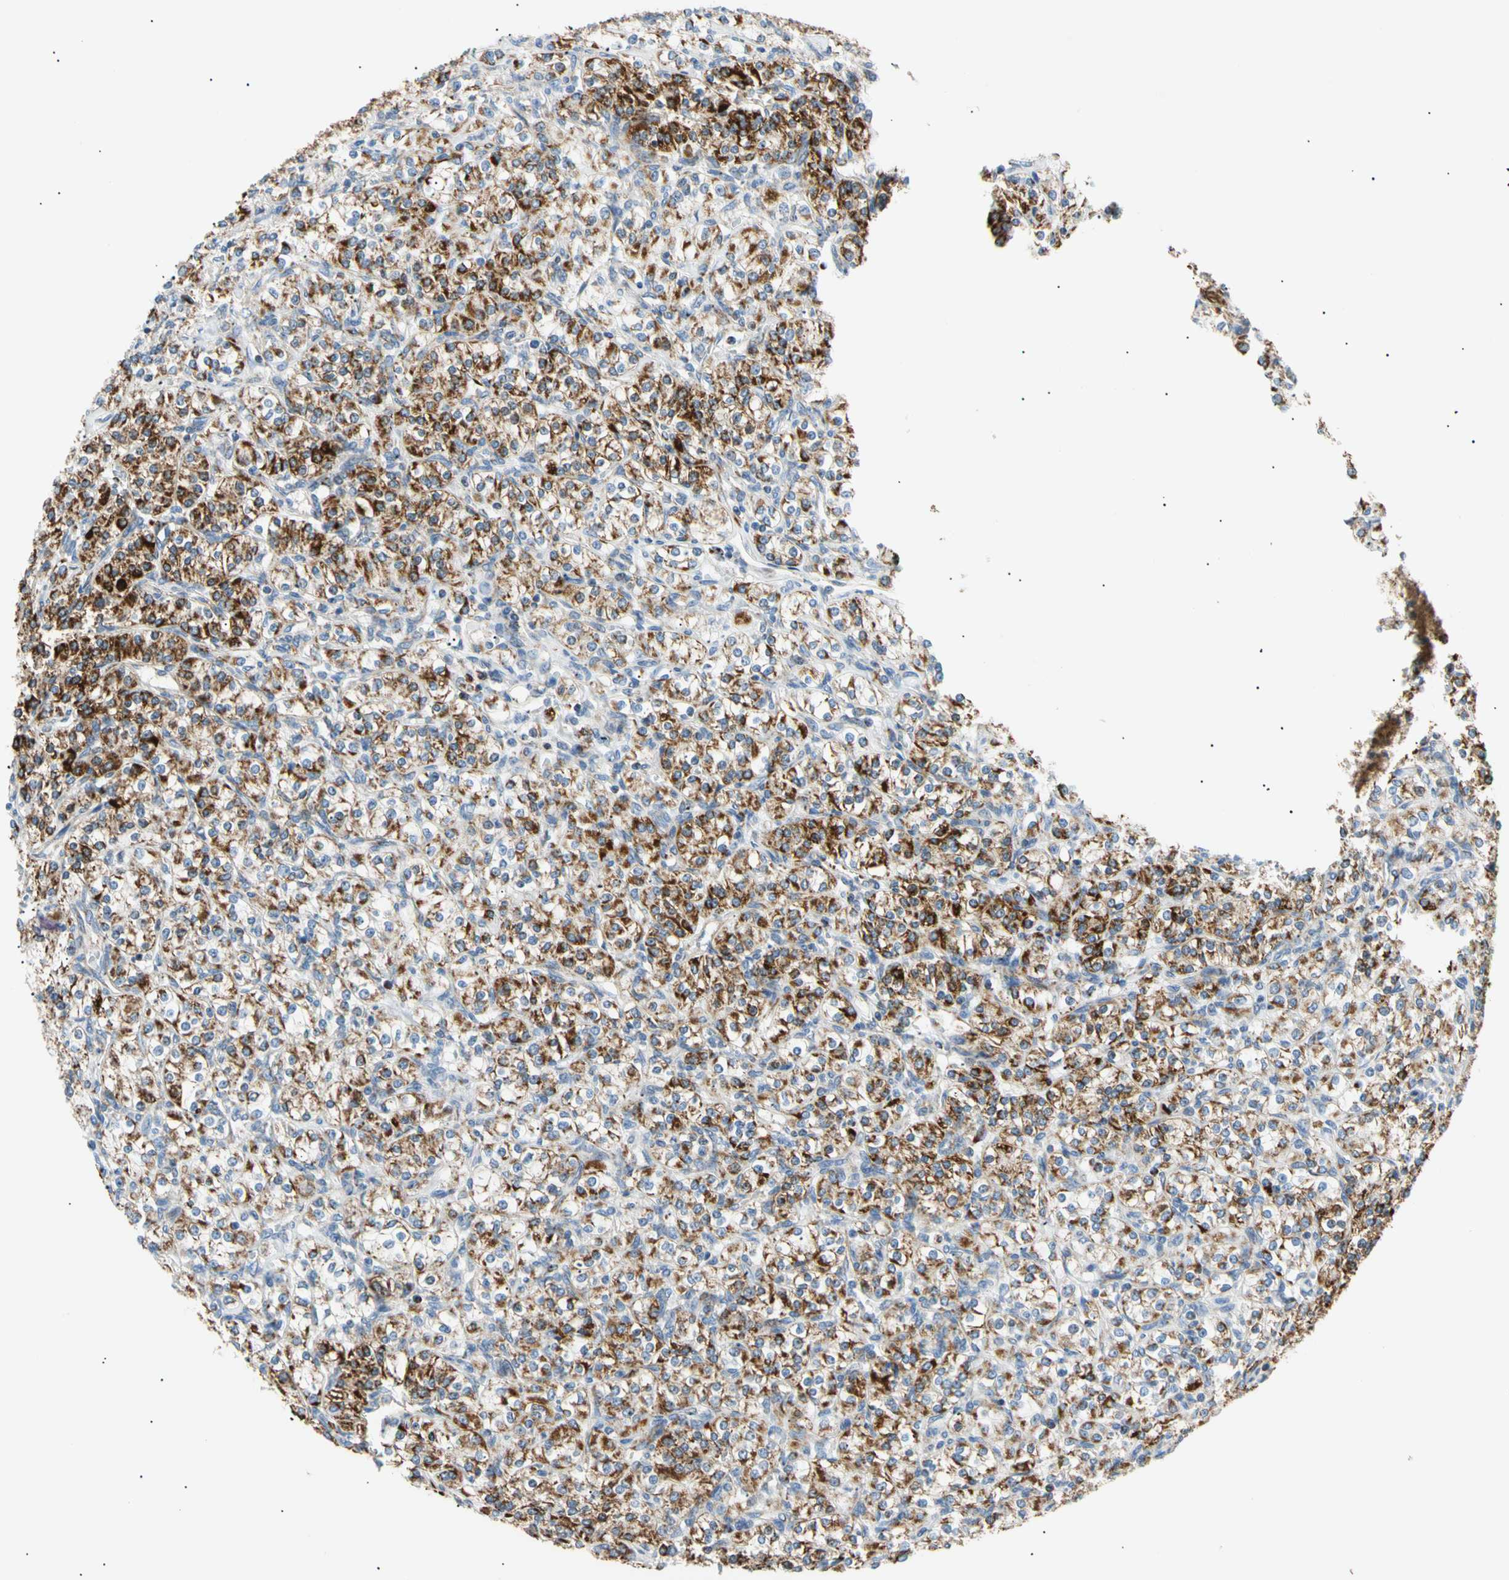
{"staining": {"intensity": "strong", "quantity": ">75%", "location": "cytoplasmic/membranous"}, "tissue": "renal cancer", "cell_type": "Tumor cells", "image_type": "cancer", "snomed": [{"axis": "morphology", "description": "Adenocarcinoma, NOS"}, {"axis": "topography", "description": "Kidney"}], "caption": "Immunohistochemistry (IHC) image of human adenocarcinoma (renal) stained for a protein (brown), which displays high levels of strong cytoplasmic/membranous positivity in about >75% of tumor cells.", "gene": "ACAT1", "patient": {"sex": "male", "age": 77}}